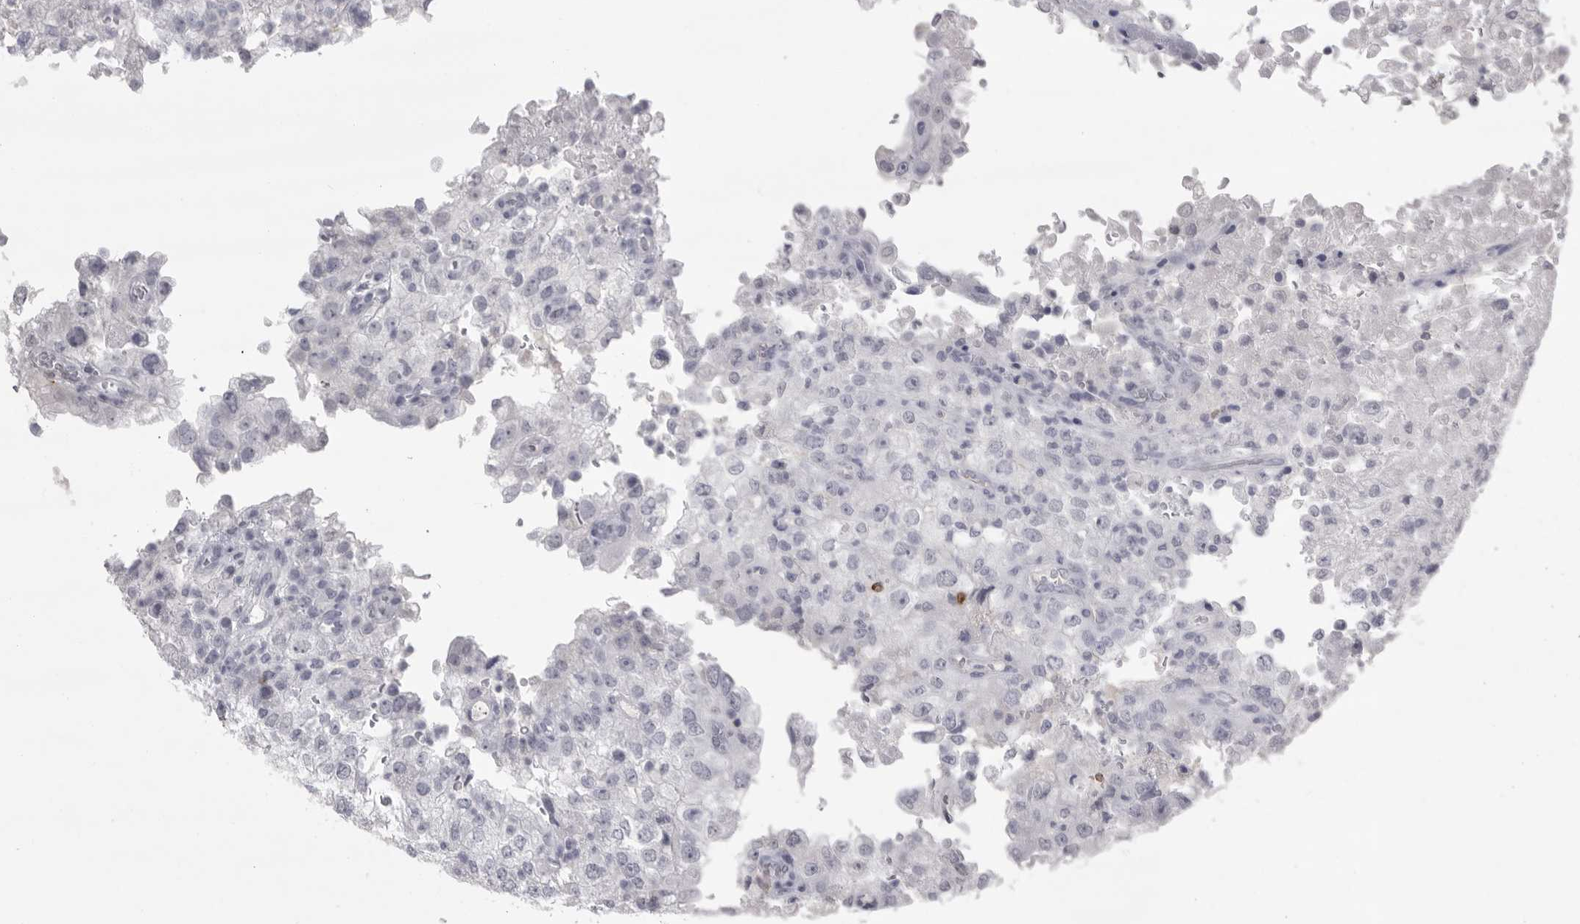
{"staining": {"intensity": "negative", "quantity": "none", "location": "none"}, "tissue": "renal cancer", "cell_type": "Tumor cells", "image_type": "cancer", "snomed": [{"axis": "morphology", "description": "Adenocarcinoma, NOS"}, {"axis": "topography", "description": "Kidney"}], "caption": "Renal cancer stained for a protein using IHC displays no expression tumor cells.", "gene": "GNLY", "patient": {"sex": "female", "age": 54}}